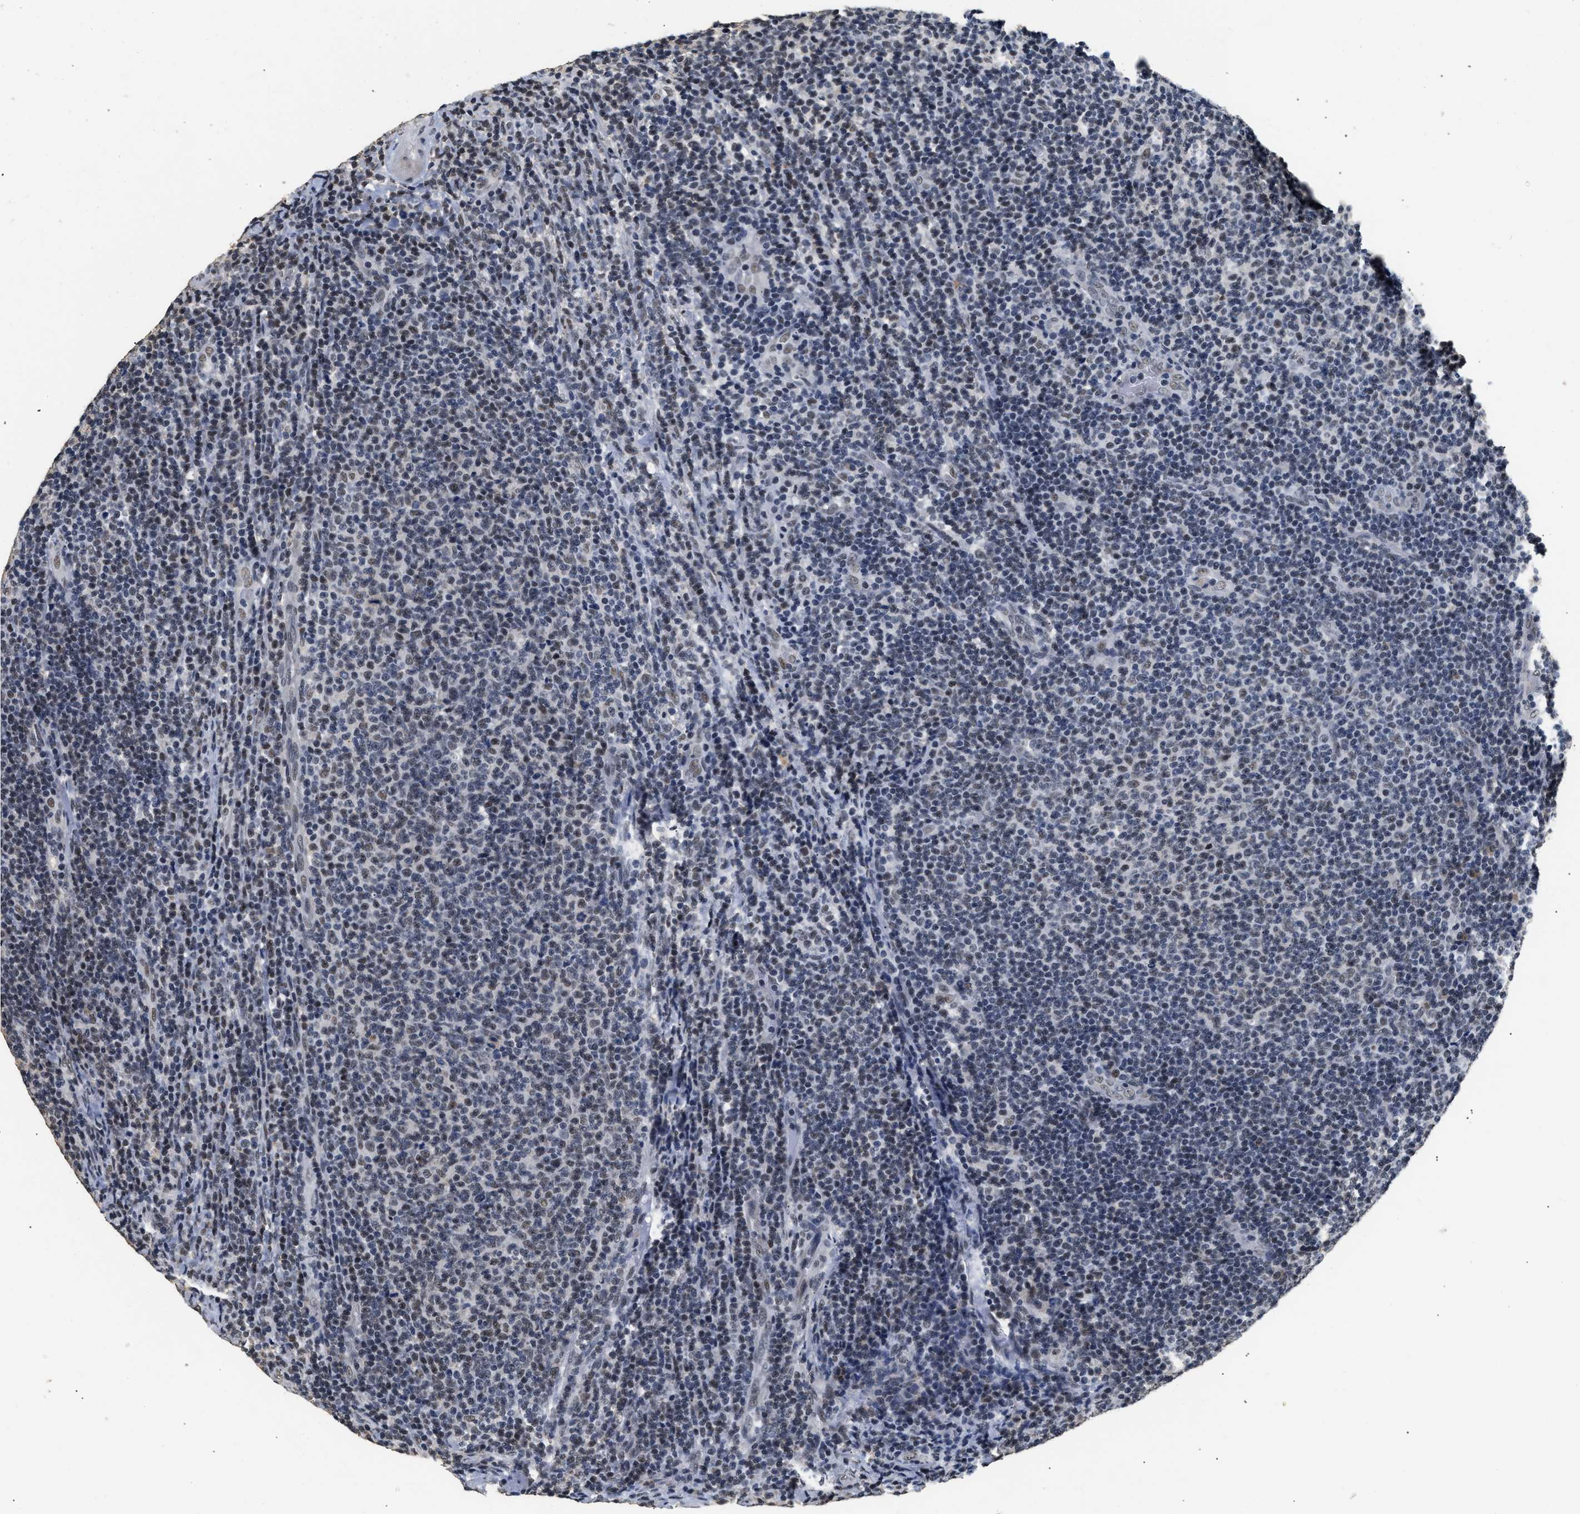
{"staining": {"intensity": "weak", "quantity": "25%-75%", "location": "nuclear"}, "tissue": "lymphoma", "cell_type": "Tumor cells", "image_type": "cancer", "snomed": [{"axis": "morphology", "description": "Malignant lymphoma, non-Hodgkin's type, Low grade"}, {"axis": "topography", "description": "Lymph node"}], "caption": "Protein expression by IHC demonstrates weak nuclear expression in approximately 25%-75% of tumor cells in lymphoma. Using DAB (brown) and hematoxylin (blue) stains, captured at high magnification using brightfield microscopy.", "gene": "THOC1", "patient": {"sex": "male", "age": 66}}